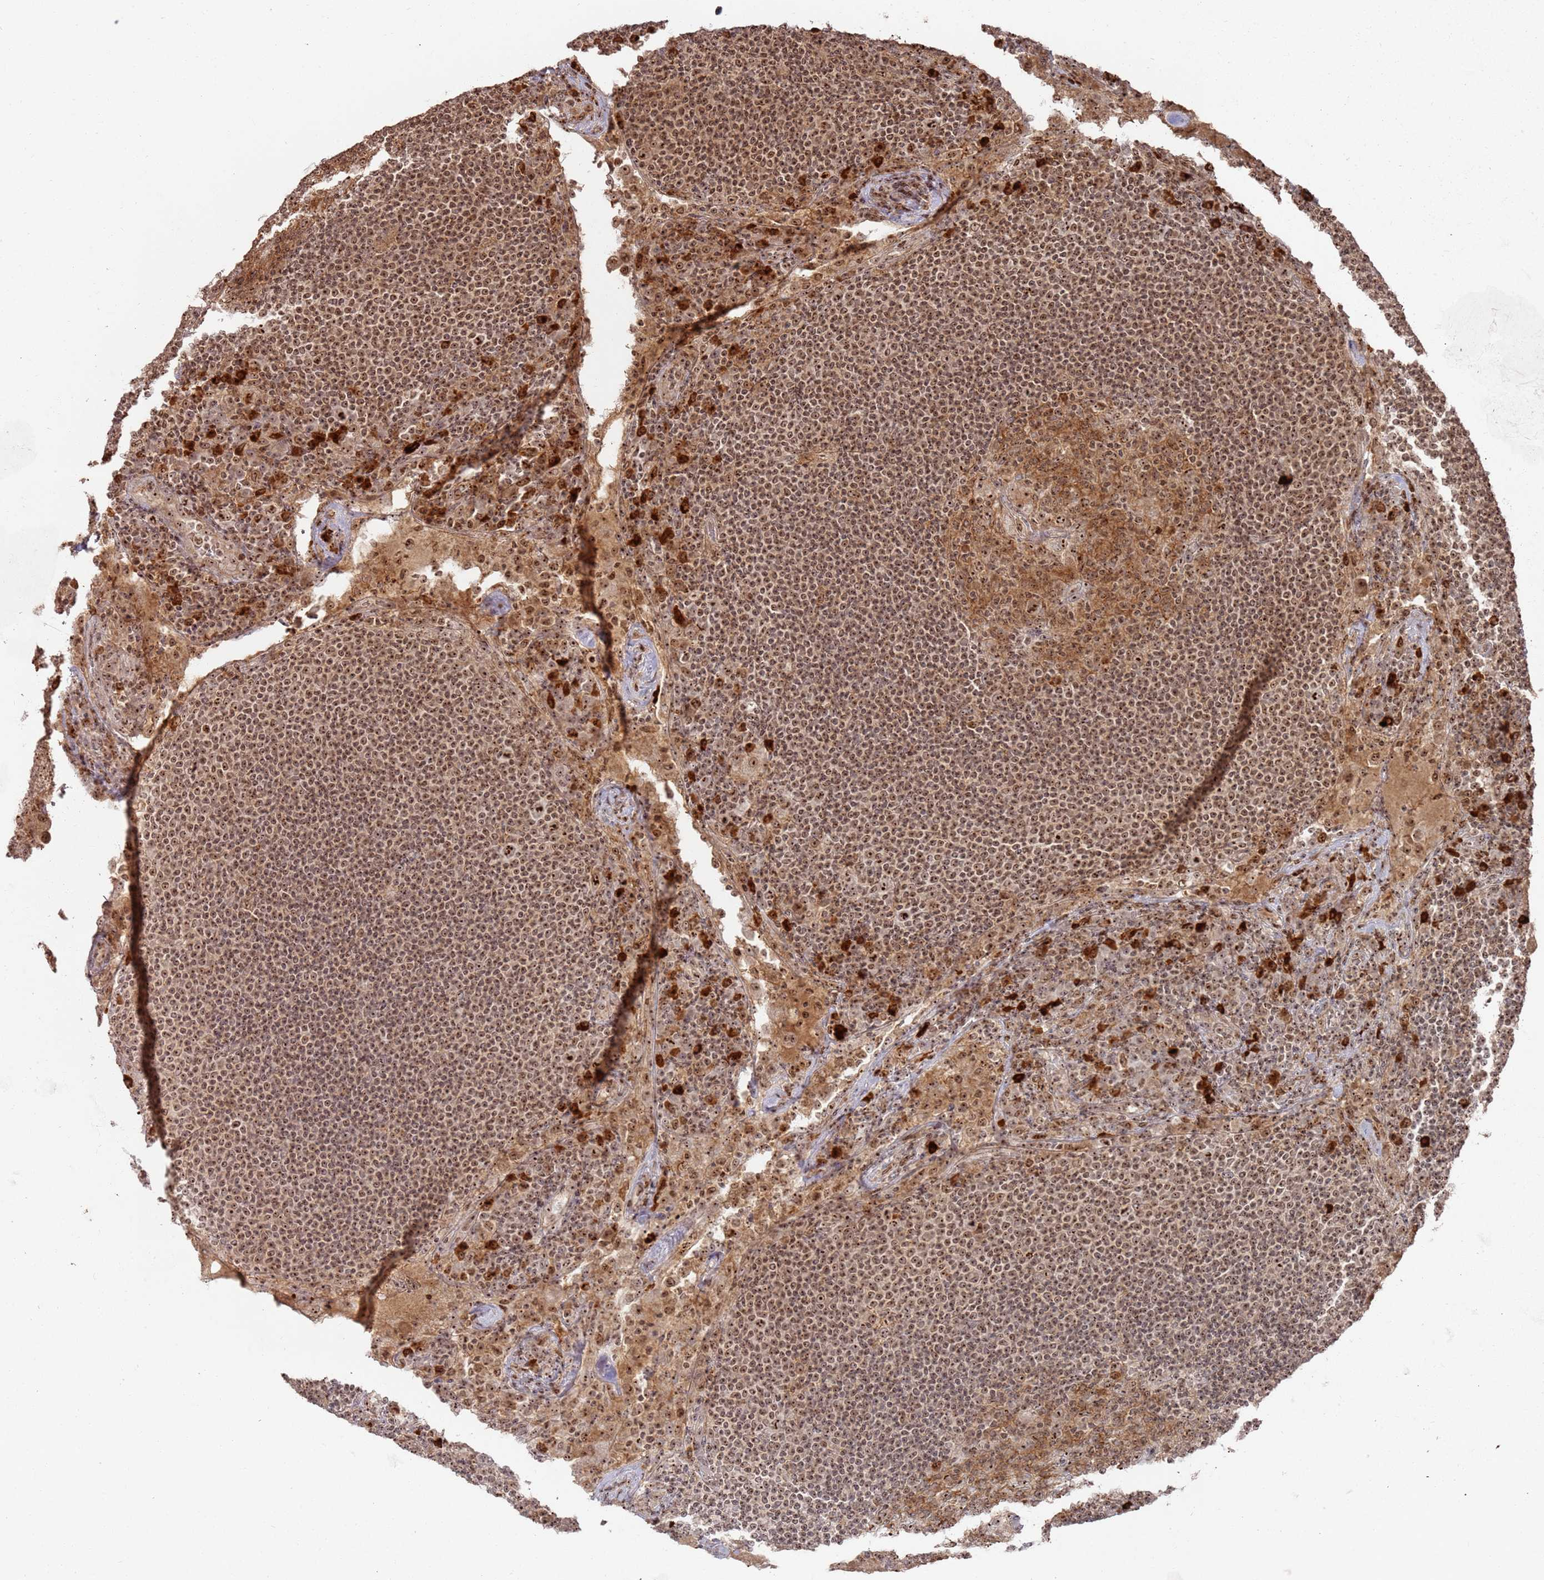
{"staining": {"intensity": "moderate", "quantity": ">75%", "location": "cytoplasmic/membranous,nuclear"}, "tissue": "lymph node", "cell_type": "Germinal center cells", "image_type": "normal", "snomed": [{"axis": "morphology", "description": "Normal tissue, NOS"}, {"axis": "topography", "description": "Lymph node"}], "caption": "This micrograph reveals immunohistochemistry (IHC) staining of unremarkable lymph node, with medium moderate cytoplasmic/membranous,nuclear staining in approximately >75% of germinal center cells.", "gene": "UTP11", "patient": {"sex": "female", "age": 53}}